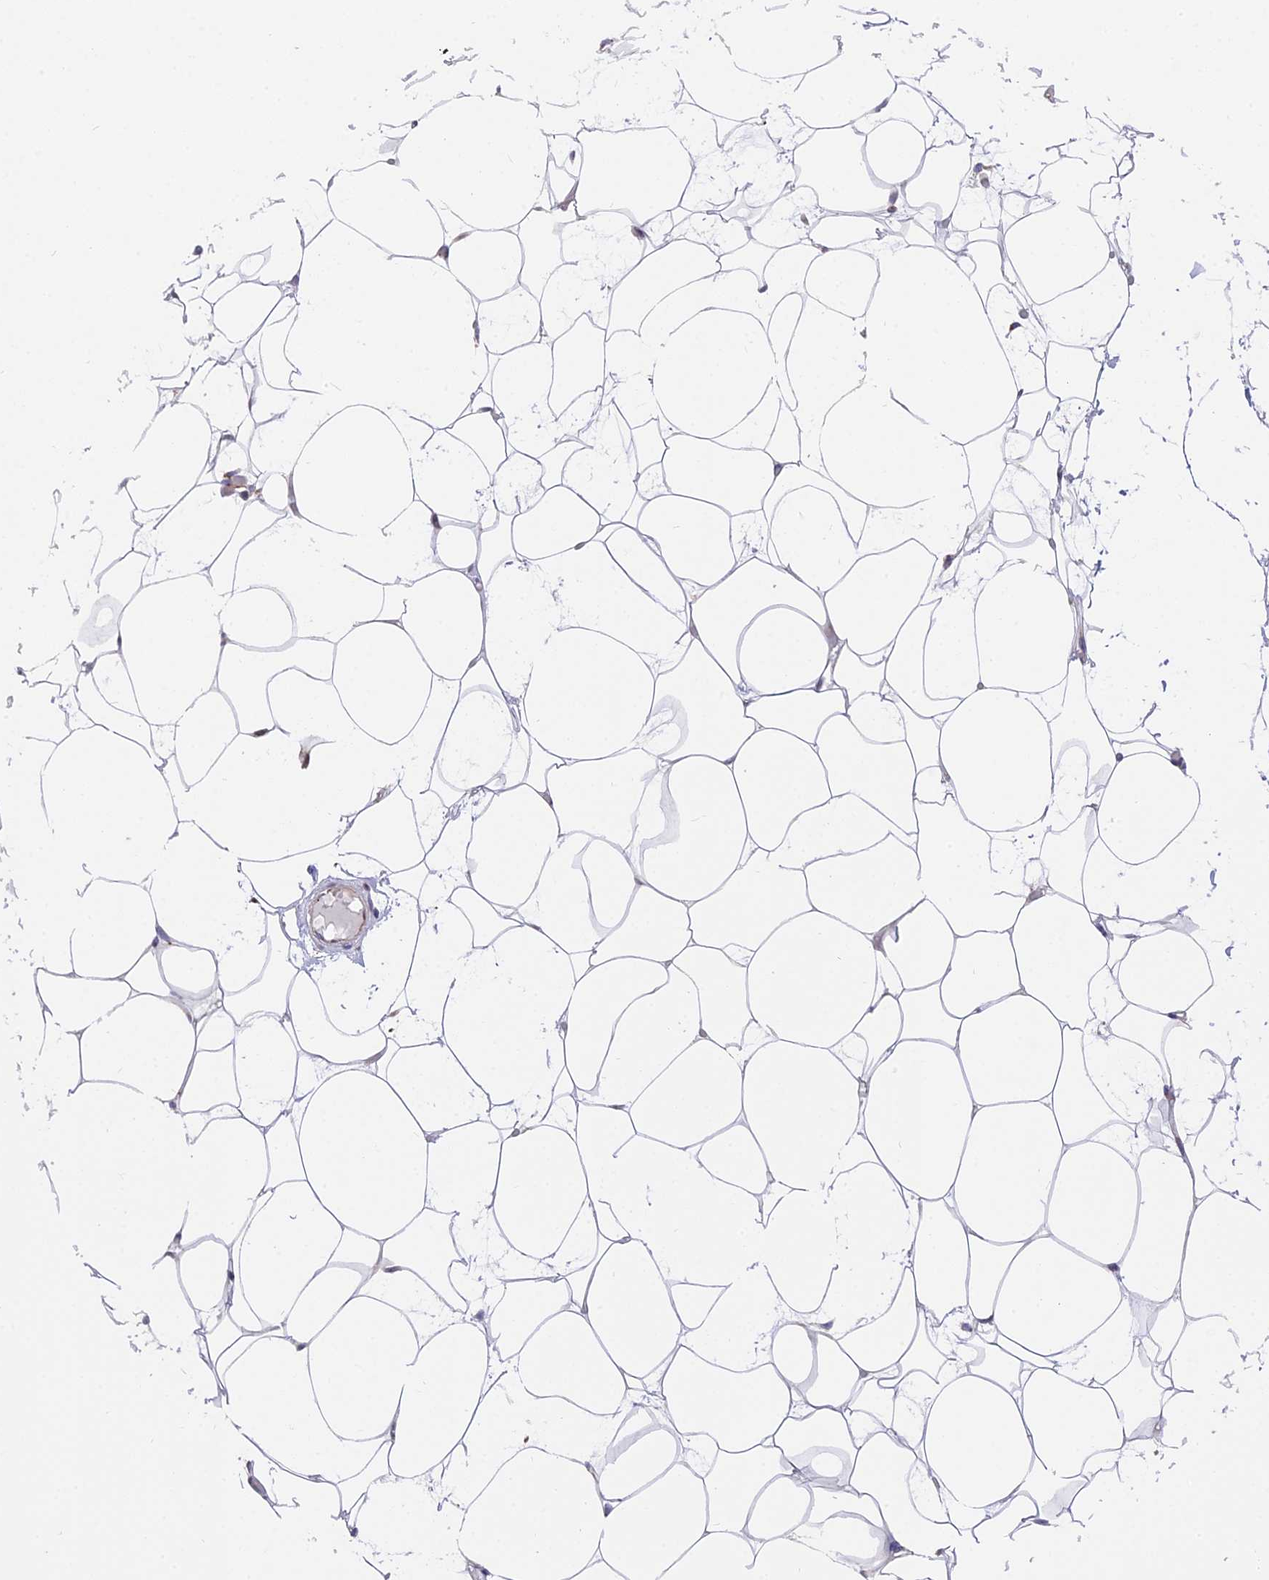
{"staining": {"intensity": "moderate", "quantity": "<25%", "location": "cytoplasmic/membranous"}, "tissue": "adipose tissue", "cell_type": "Adipocytes", "image_type": "normal", "snomed": [{"axis": "morphology", "description": "Normal tissue, NOS"}, {"axis": "topography", "description": "Breast"}], "caption": "This micrograph exhibits IHC staining of normal adipose tissue, with low moderate cytoplasmic/membranous expression in about <25% of adipocytes.", "gene": "TBC1D20", "patient": {"sex": "female", "age": 23}}